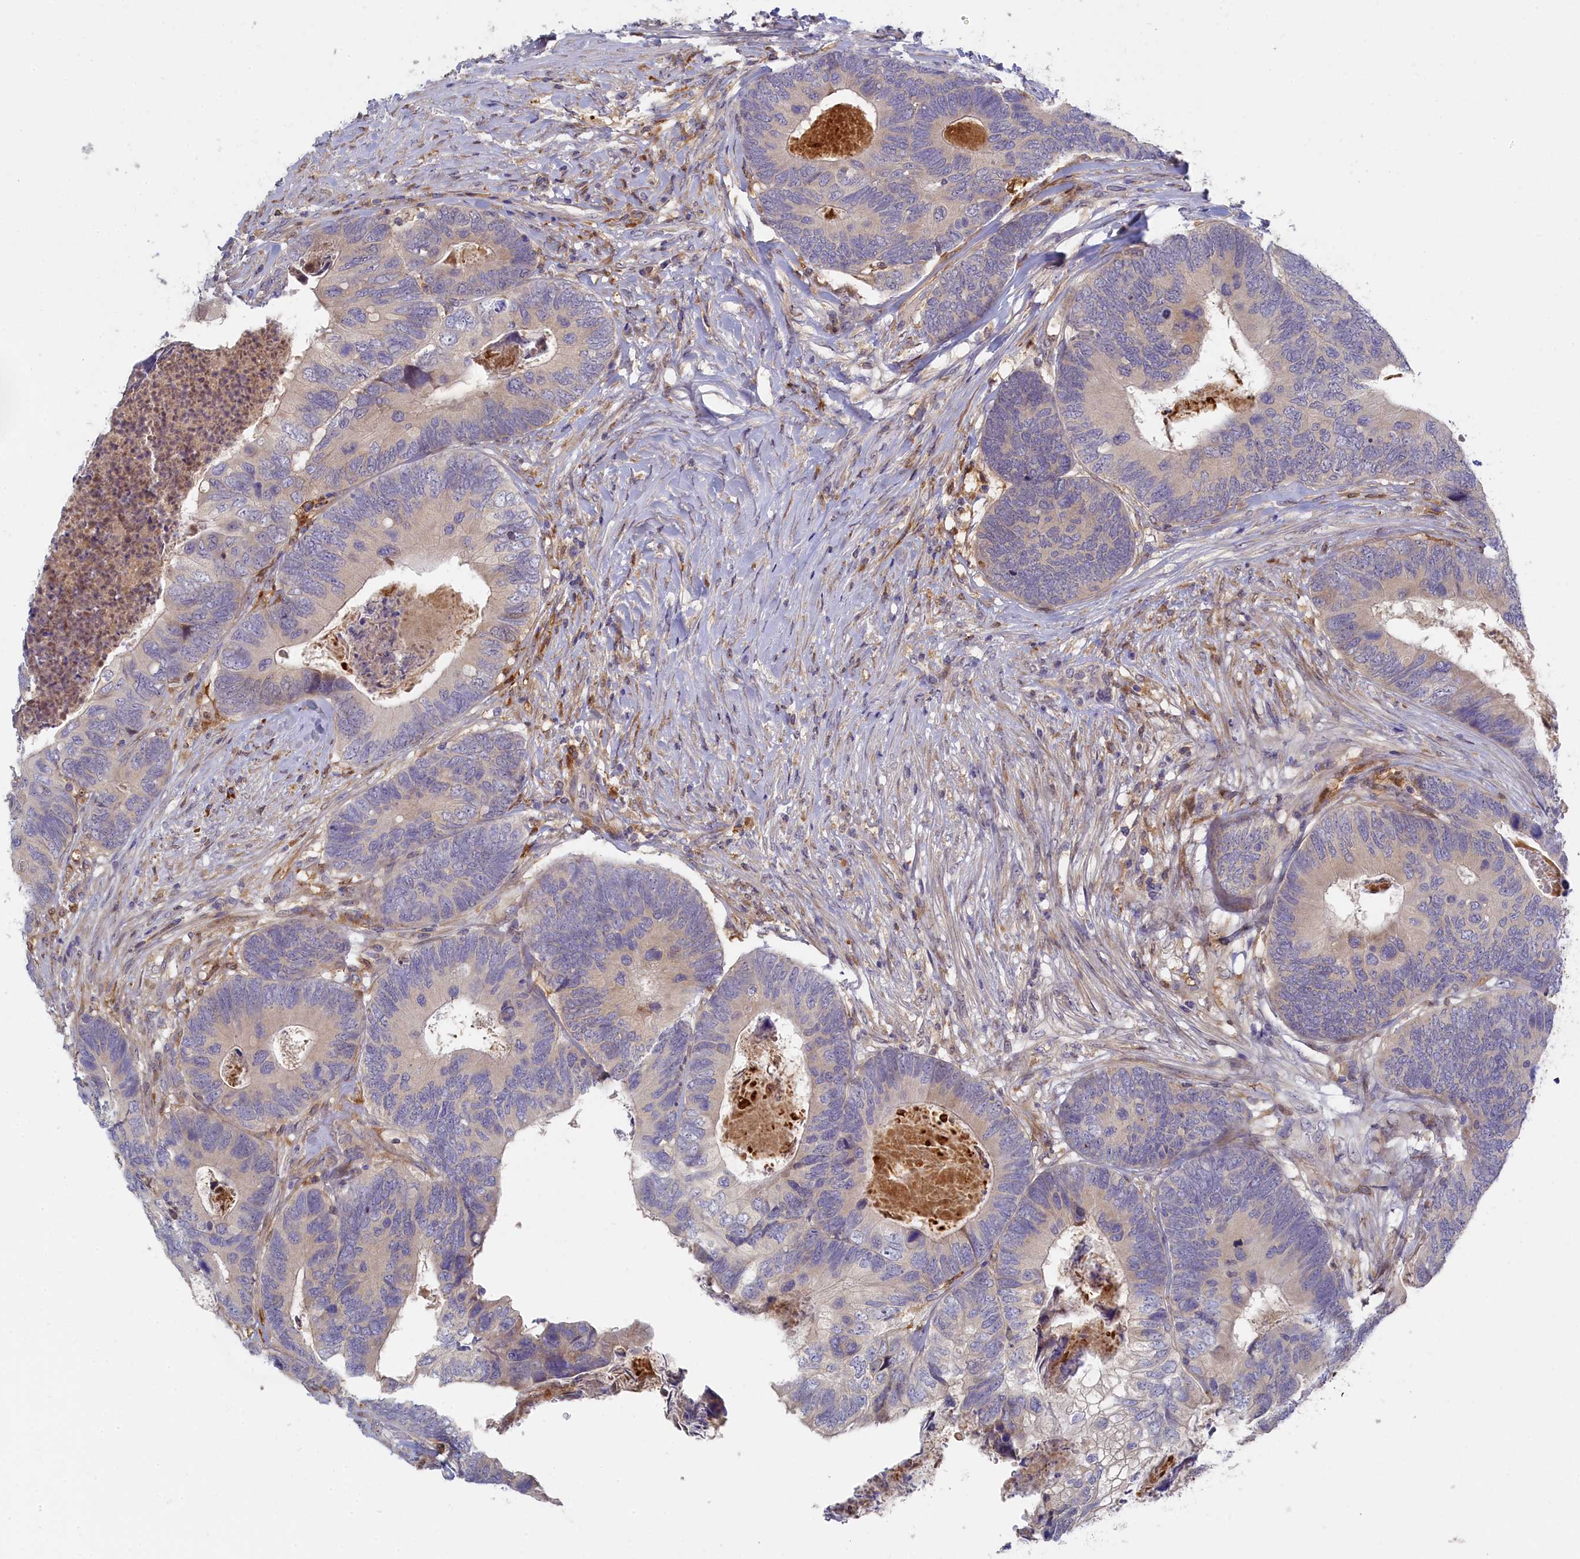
{"staining": {"intensity": "negative", "quantity": "none", "location": "none"}, "tissue": "colorectal cancer", "cell_type": "Tumor cells", "image_type": "cancer", "snomed": [{"axis": "morphology", "description": "Adenocarcinoma, NOS"}, {"axis": "topography", "description": "Colon"}], "caption": "Colorectal adenocarcinoma stained for a protein using immunohistochemistry (IHC) reveals no positivity tumor cells.", "gene": "SPATA5L1", "patient": {"sex": "female", "age": 67}}